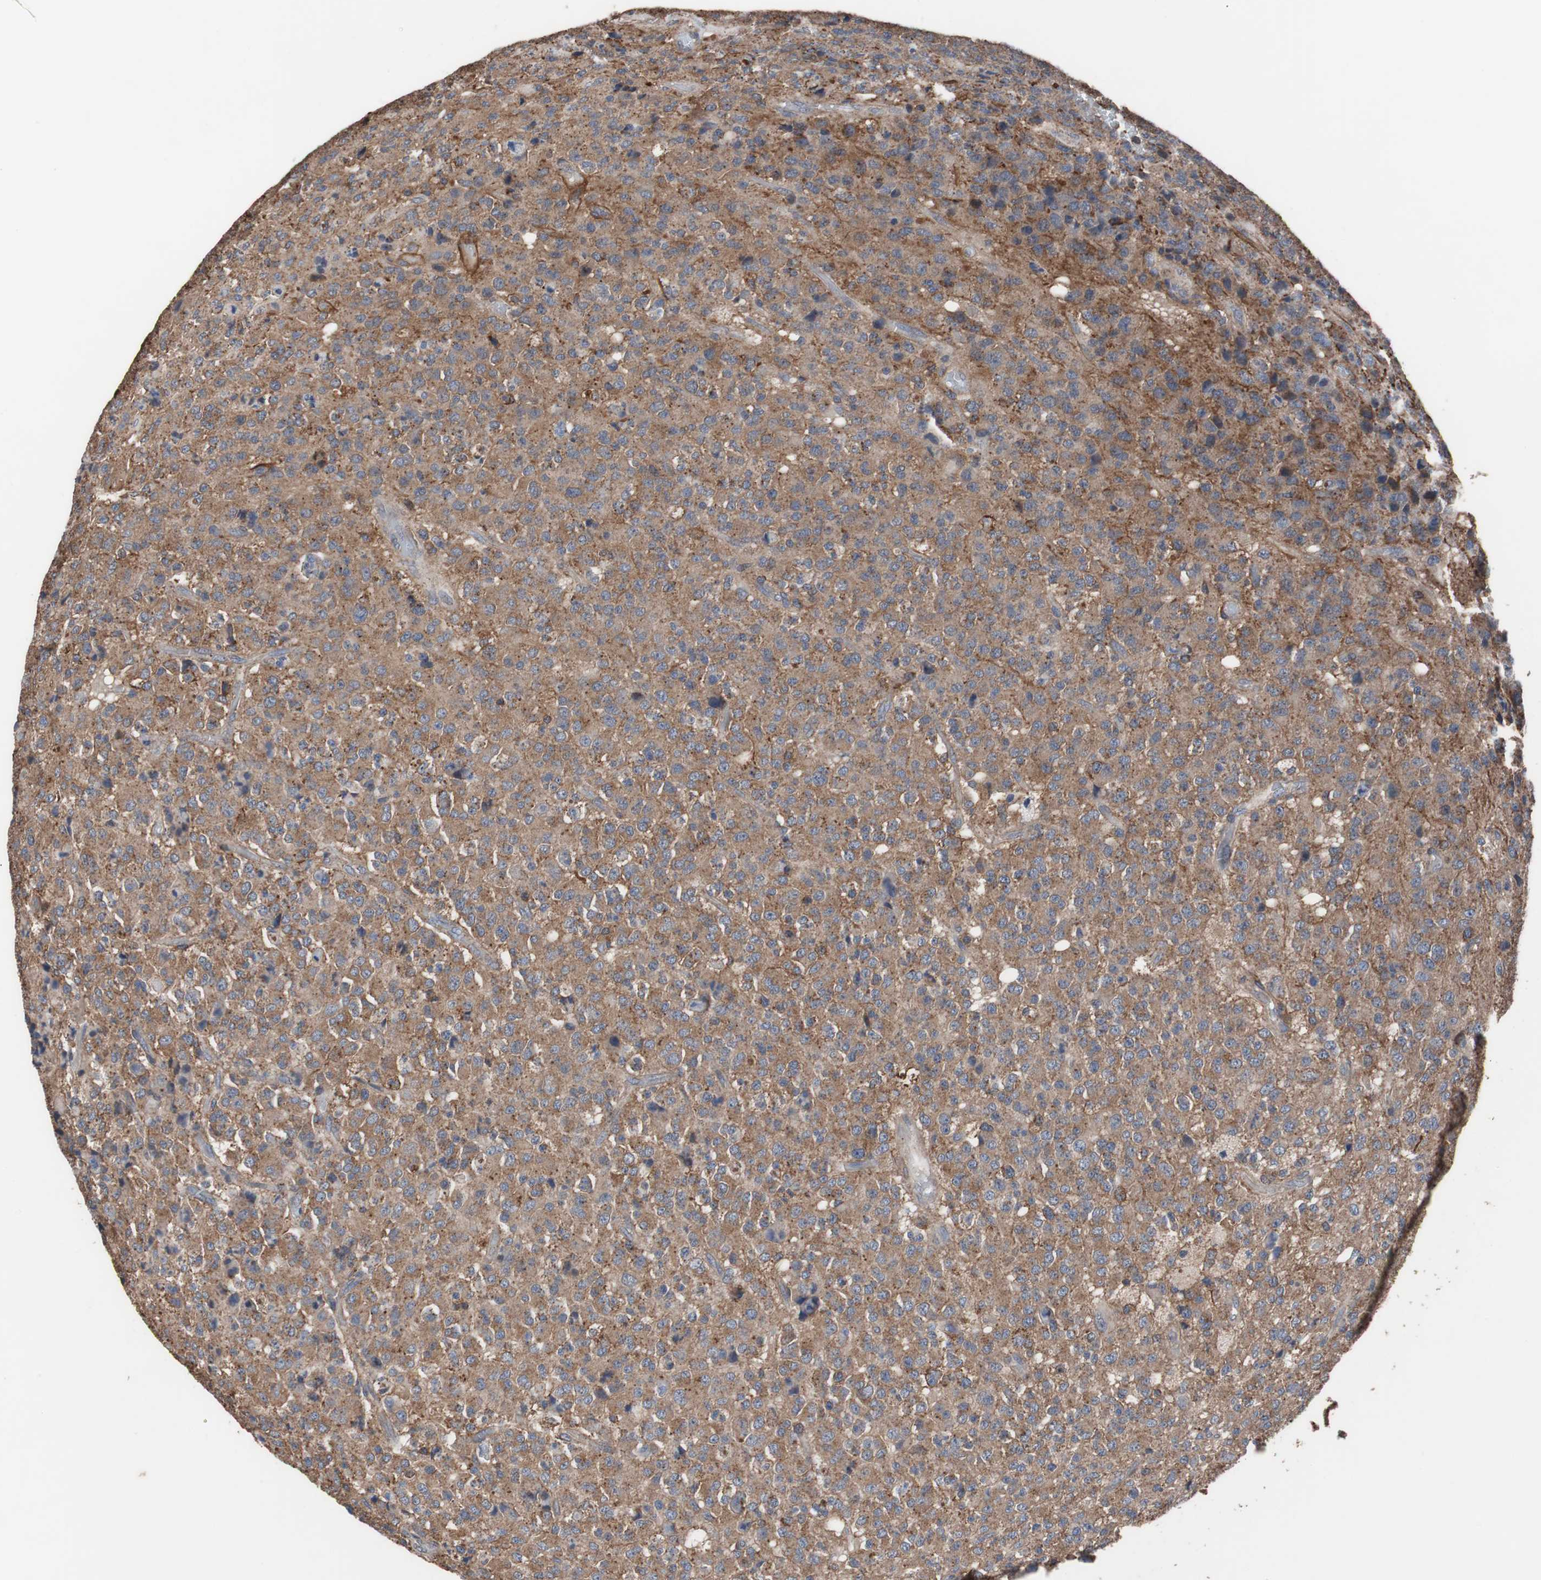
{"staining": {"intensity": "moderate", "quantity": "<25%", "location": "cytoplasmic/membranous"}, "tissue": "glioma", "cell_type": "Tumor cells", "image_type": "cancer", "snomed": [{"axis": "morphology", "description": "Glioma, malignant, High grade"}, {"axis": "topography", "description": "pancreas cauda"}], "caption": "Immunohistochemical staining of human malignant glioma (high-grade) shows moderate cytoplasmic/membranous protein expression in about <25% of tumor cells.", "gene": "COL6A2", "patient": {"sex": "male", "age": 60}}